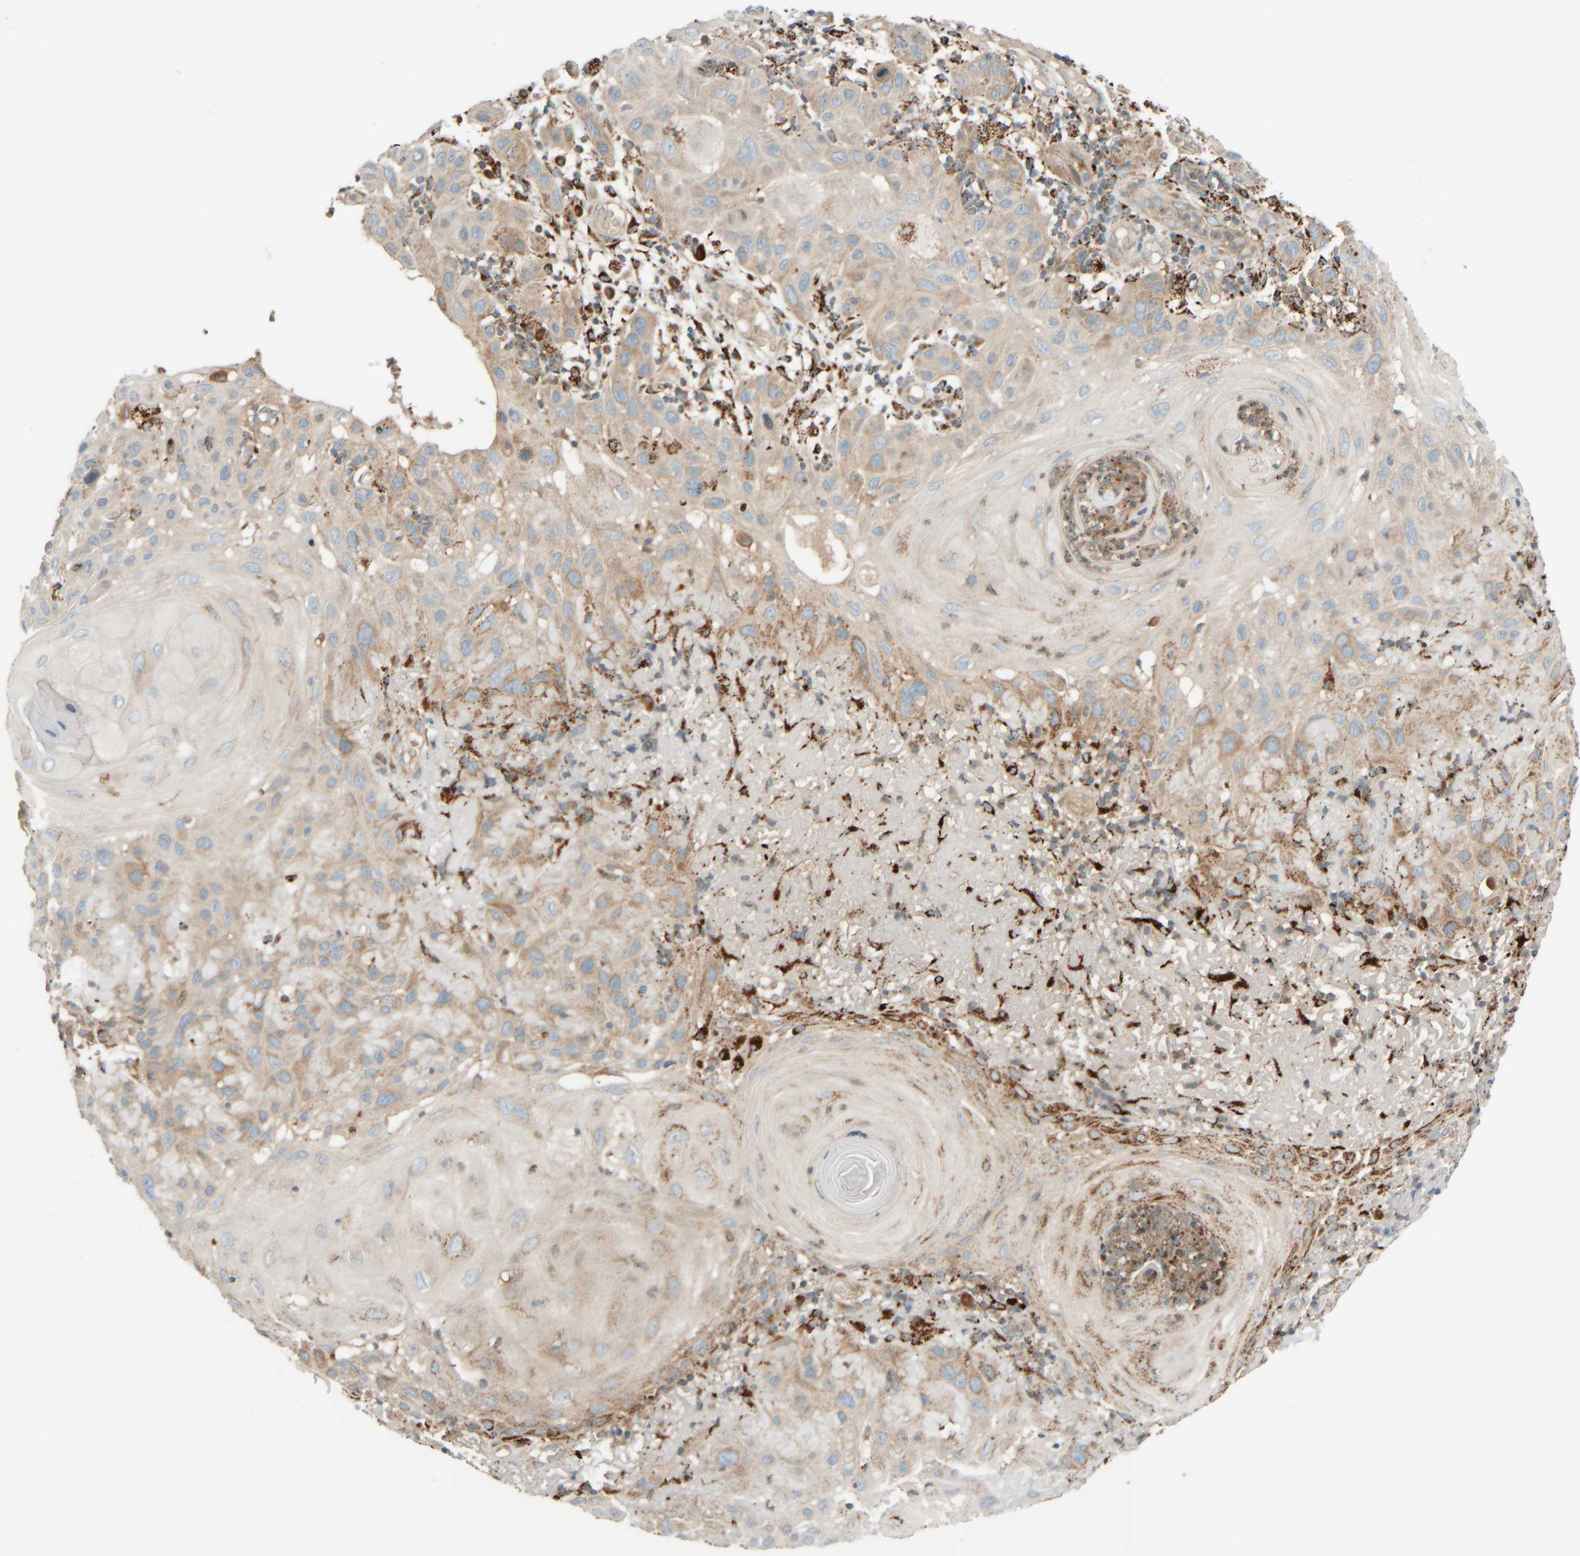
{"staining": {"intensity": "weak", "quantity": "25%-75%", "location": "cytoplasmic/membranous"}, "tissue": "skin cancer", "cell_type": "Tumor cells", "image_type": "cancer", "snomed": [{"axis": "morphology", "description": "Squamous cell carcinoma, NOS"}, {"axis": "topography", "description": "Skin"}], "caption": "DAB immunohistochemical staining of skin cancer (squamous cell carcinoma) reveals weak cytoplasmic/membranous protein staining in approximately 25%-75% of tumor cells.", "gene": "SPAG5", "patient": {"sex": "female", "age": 96}}